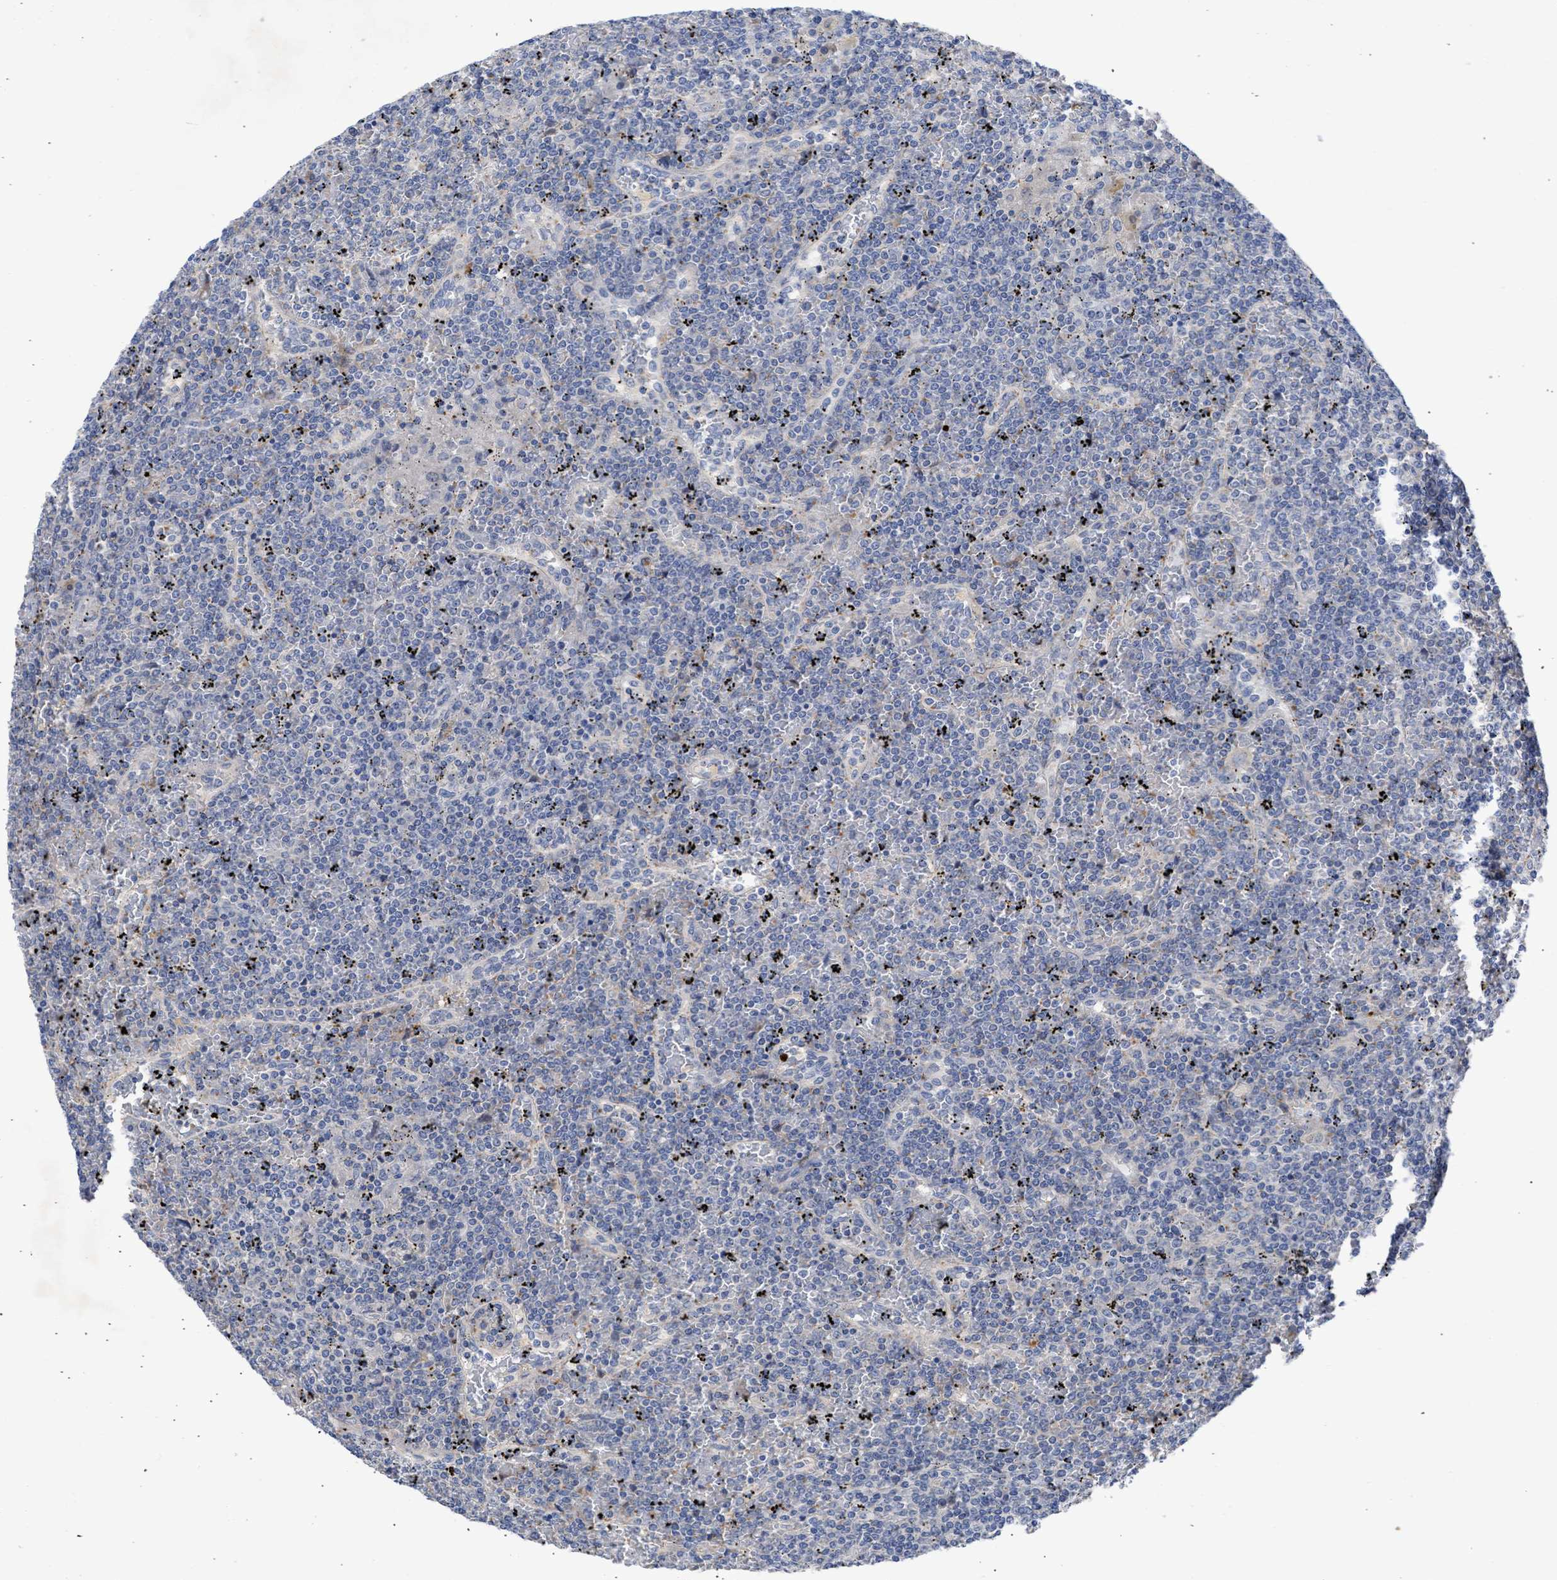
{"staining": {"intensity": "negative", "quantity": "none", "location": "none"}, "tissue": "lymphoma", "cell_type": "Tumor cells", "image_type": "cancer", "snomed": [{"axis": "morphology", "description": "Malignant lymphoma, non-Hodgkin's type, Low grade"}, {"axis": "topography", "description": "Spleen"}], "caption": "Immunohistochemical staining of malignant lymphoma, non-Hodgkin's type (low-grade) shows no significant staining in tumor cells. (DAB IHC, high magnification).", "gene": "ARHGEF4", "patient": {"sex": "female", "age": 19}}